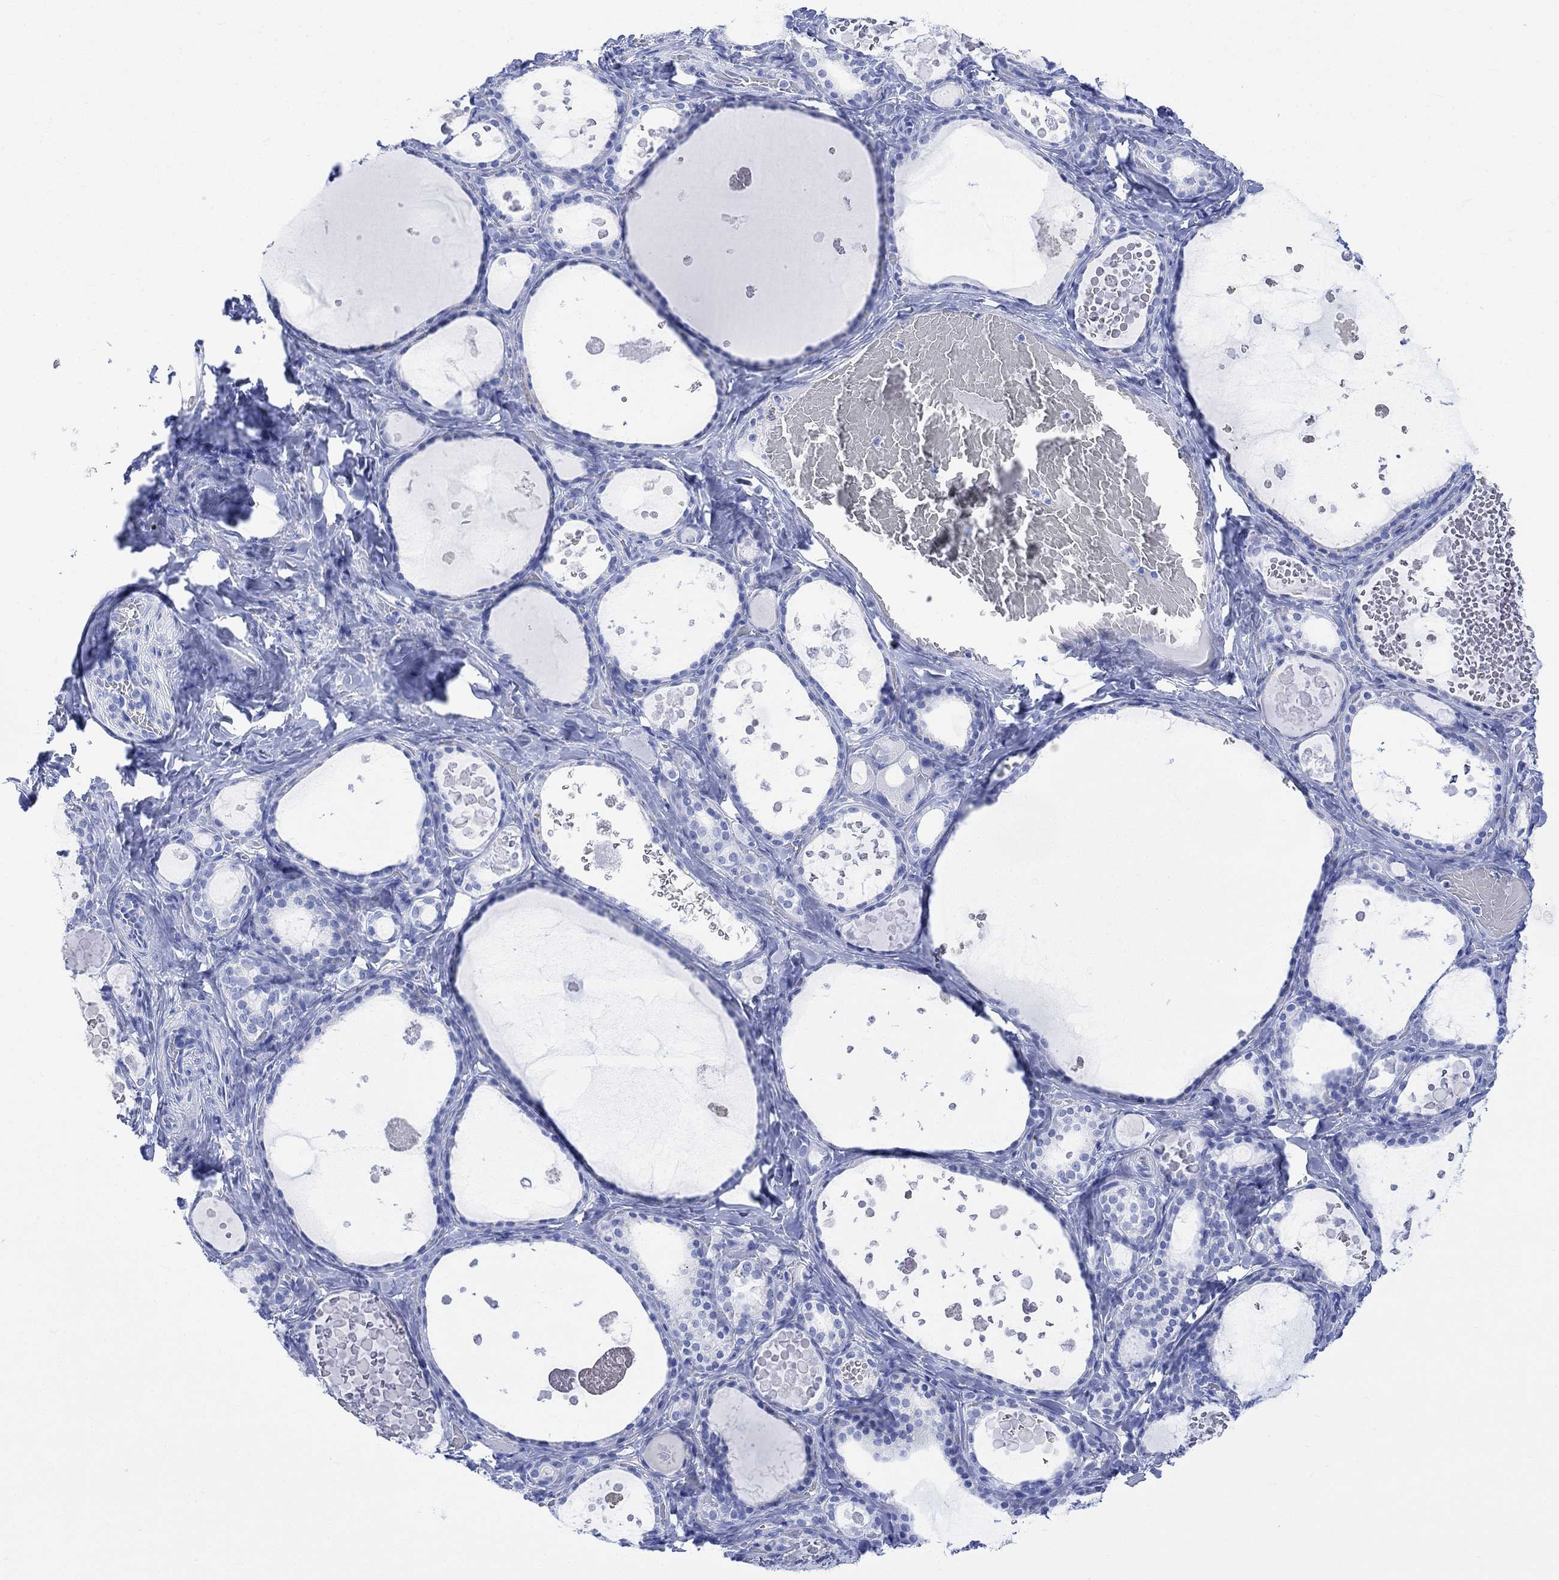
{"staining": {"intensity": "negative", "quantity": "none", "location": "none"}, "tissue": "thyroid gland", "cell_type": "Glandular cells", "image_type": "normal", "snomed": [{"axis": "morphology", "description": "Normal tissue, NOS"}, {"axis": "topography", "description": "Thyroid gland"}], "caption": "This photomicrograph is of unremarkable thyroid gland stained with immunohistochemistry to label a protein in brown with the nuclei are counter-stained blue. There is no staining in glandular cells. (DAB immunohistochemistry with hematoxylin counter stain).", "gene": "CELF4", "patient": {"sex": "female", "age": 56}}